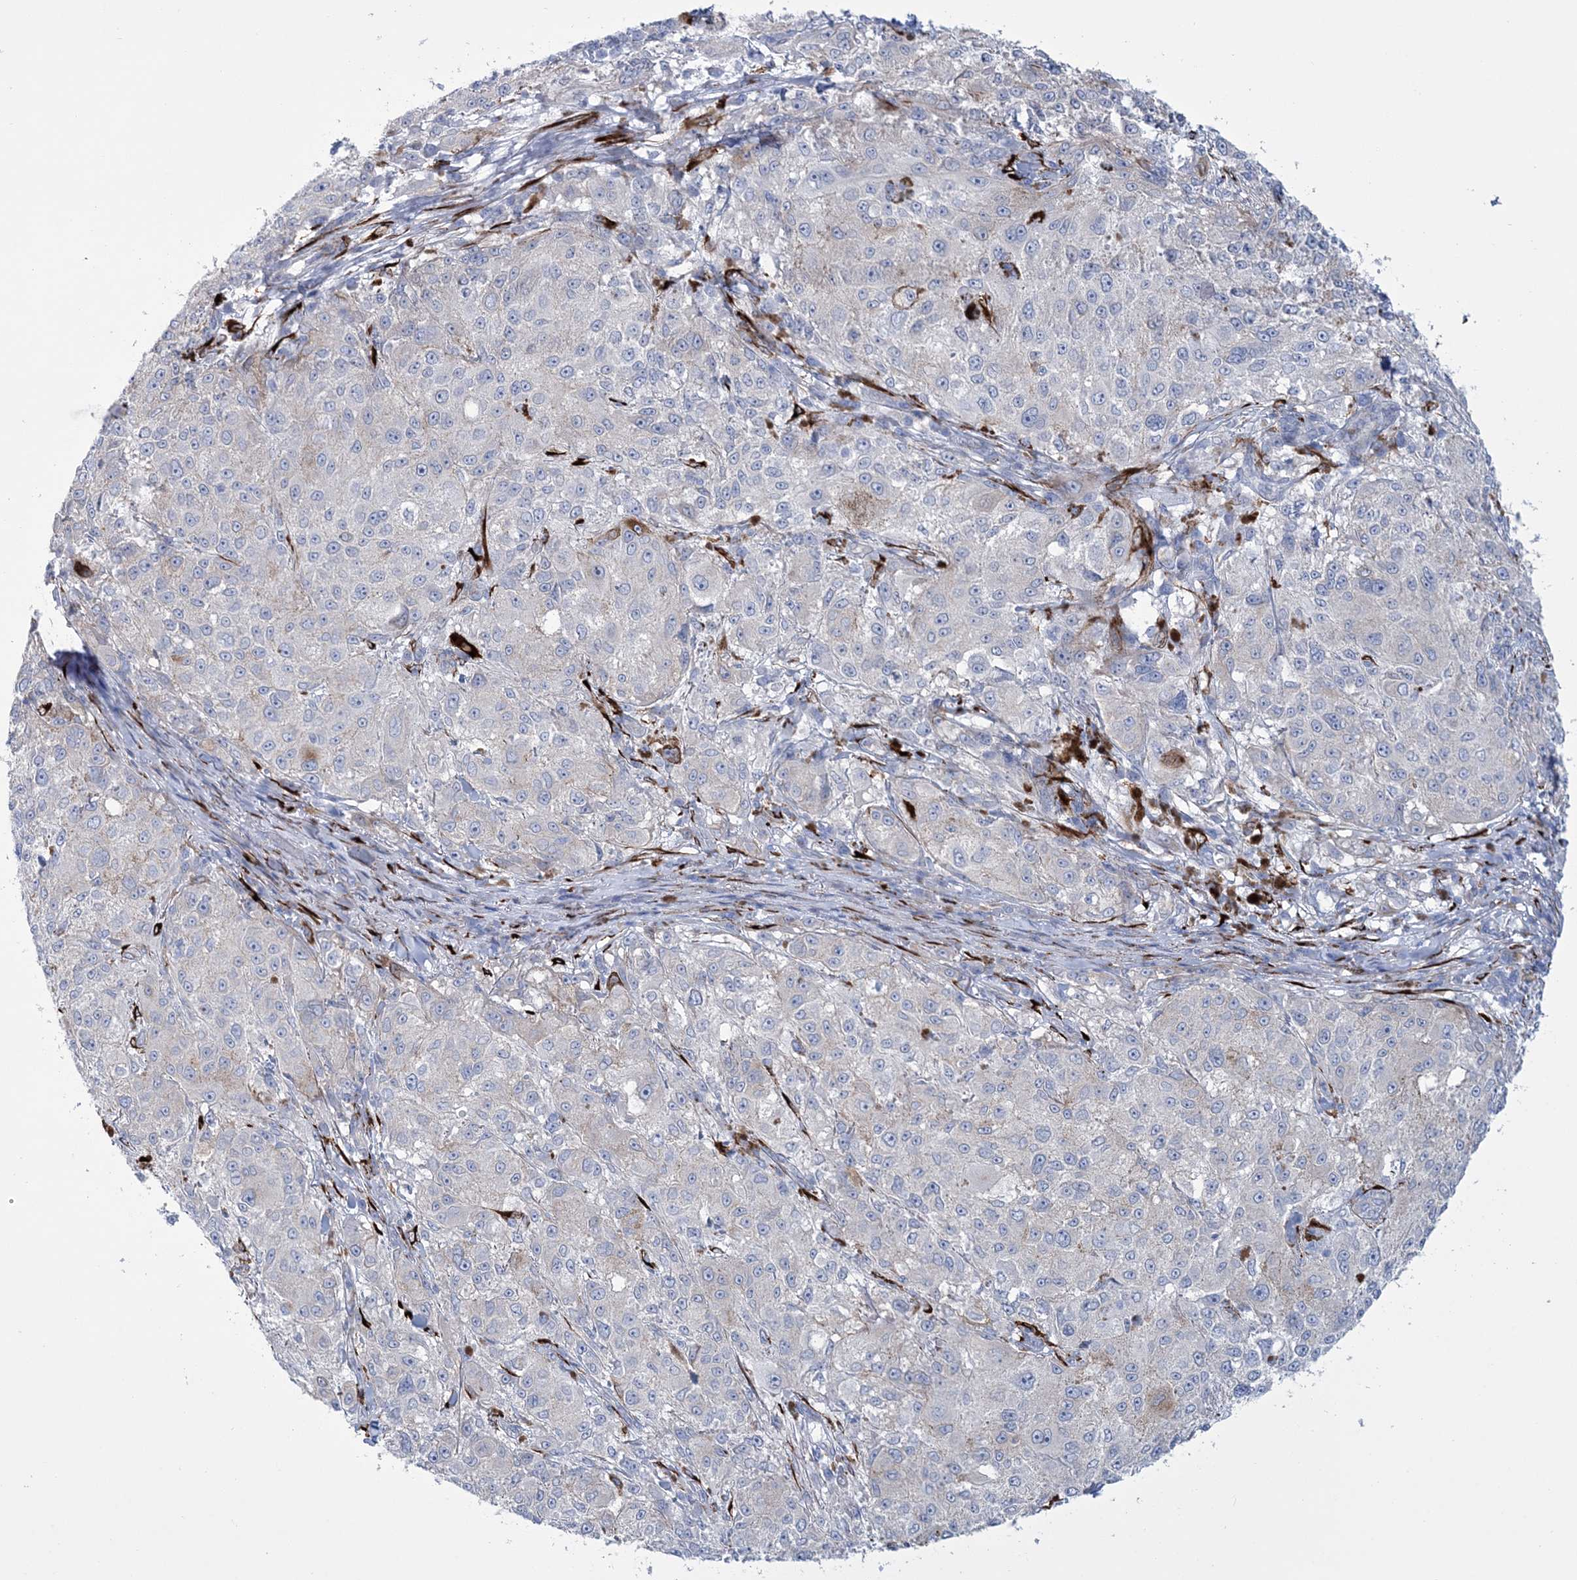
{"staining": {"intensity": "negative", "quantity": "none", "location": "none"}, "tissue": "melanoma", "cell_type": "Tumor cells", "image_type": "cancer", "snomed": [{"axis": "morphology", "description": "Necrosis, NOS"}, {"axis": "morphology", "description": "Malignant melanoma, NOS"}, {"axis": "topography", "description": "Skin"}], "caption": "Immunohistochemistry (IHC) histopathology image of human malignant melanoma stained for a protein (brown), which shows no staining in tumor cells.", "gene": "RAB11FIP5", "patient": {"sex": "female", "age": 87}}